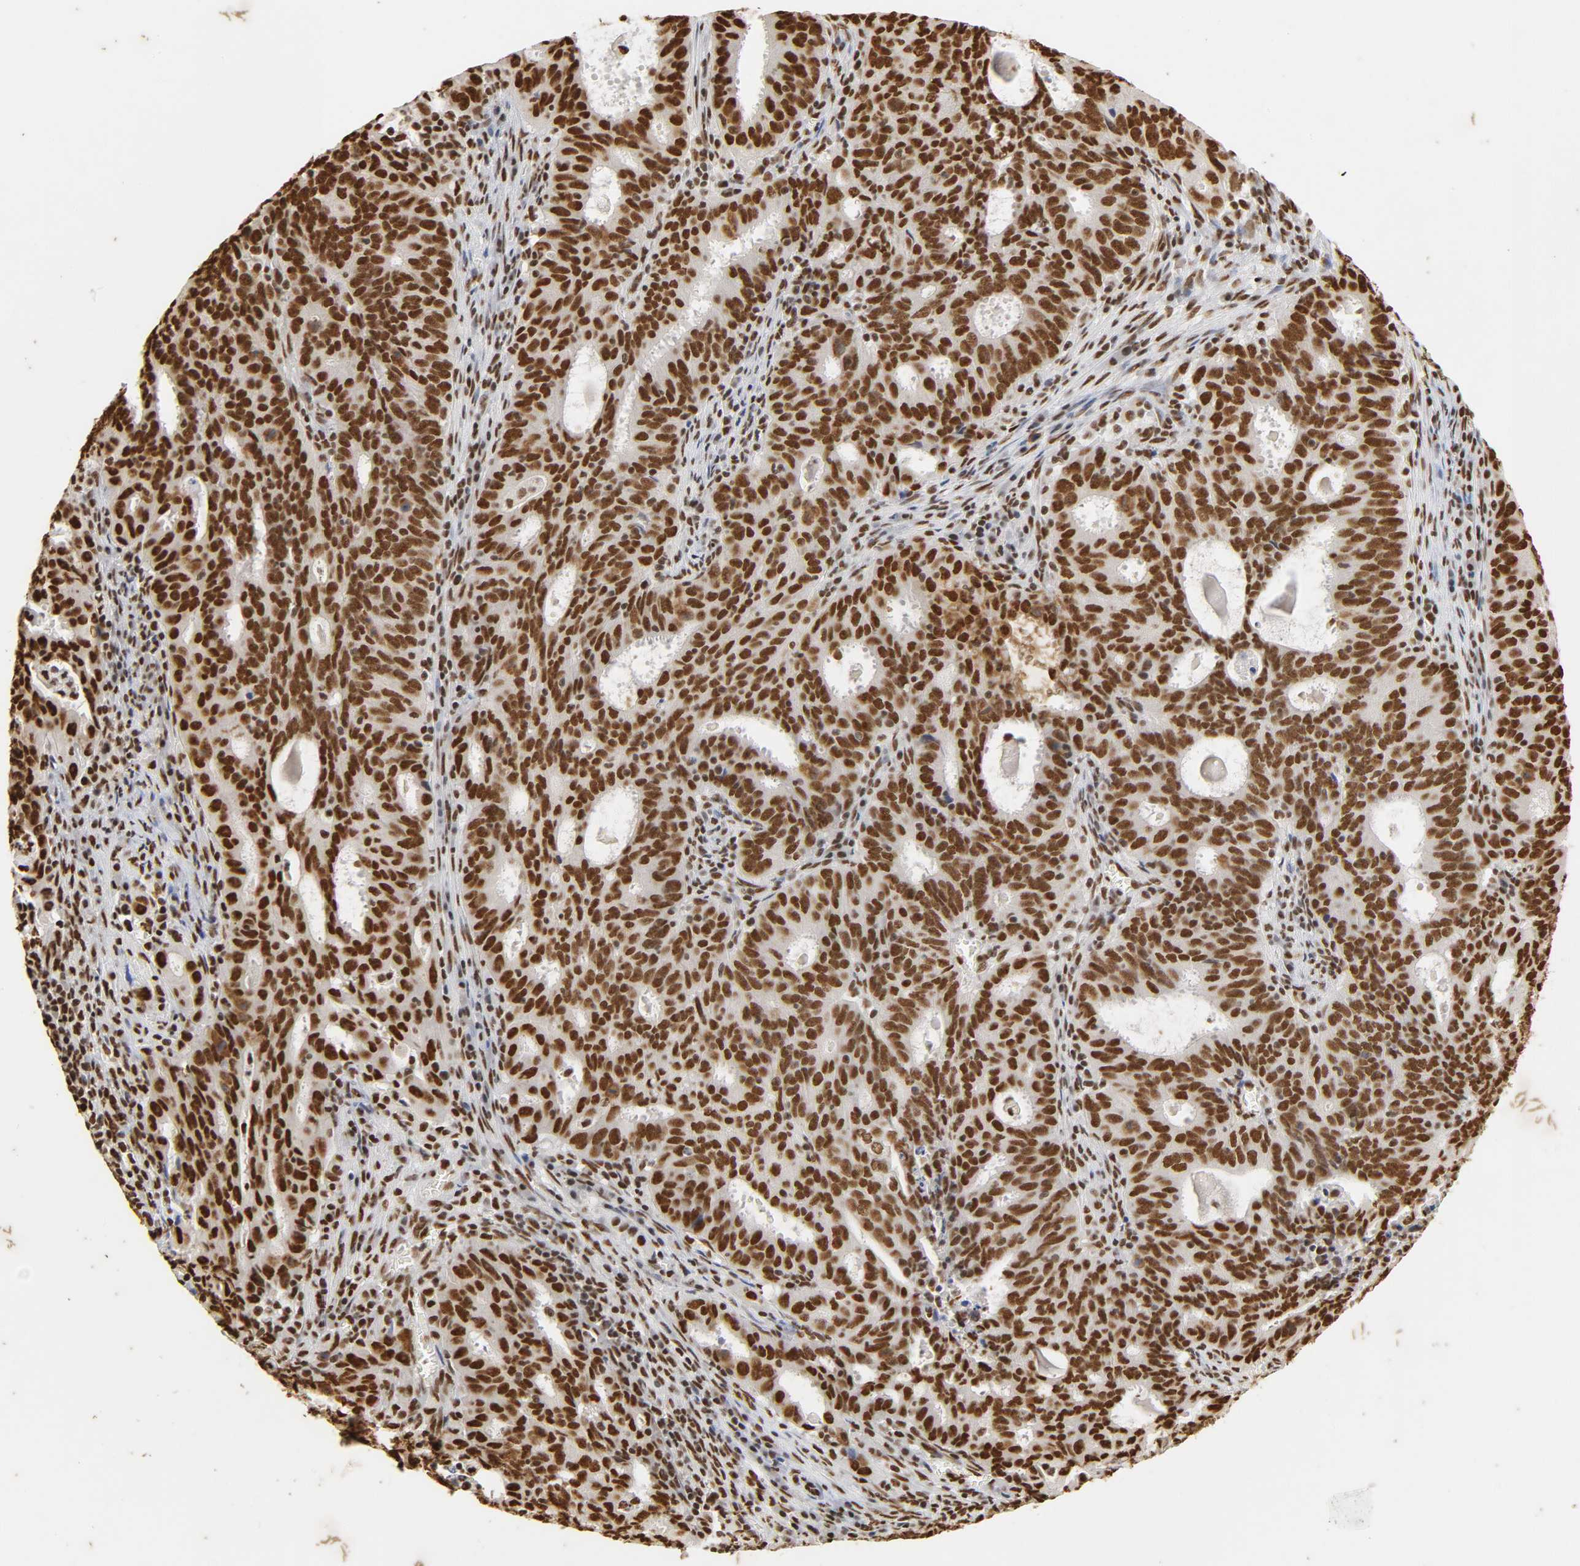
{"staining": {"intensity": "strong", "quantity": ">75%", "location": "nuclear"}, "tissue": "cervical cancer", "cell_type": "Tumor cells", "image_type": "cancer", "snomed": [{"axis": "morphology", "description": "Adenocarcinoma, NOS"}, {"axis": "topography", "description": "Cervix"}], "caption": "Brown immunohistochemical staining in cervical cancer (adenocarcinoma) displays strong nuclear expression in about >75% of tumor cells.", "gene": "HNRNPC", "patient": {"sex": "female", "age": 44}}